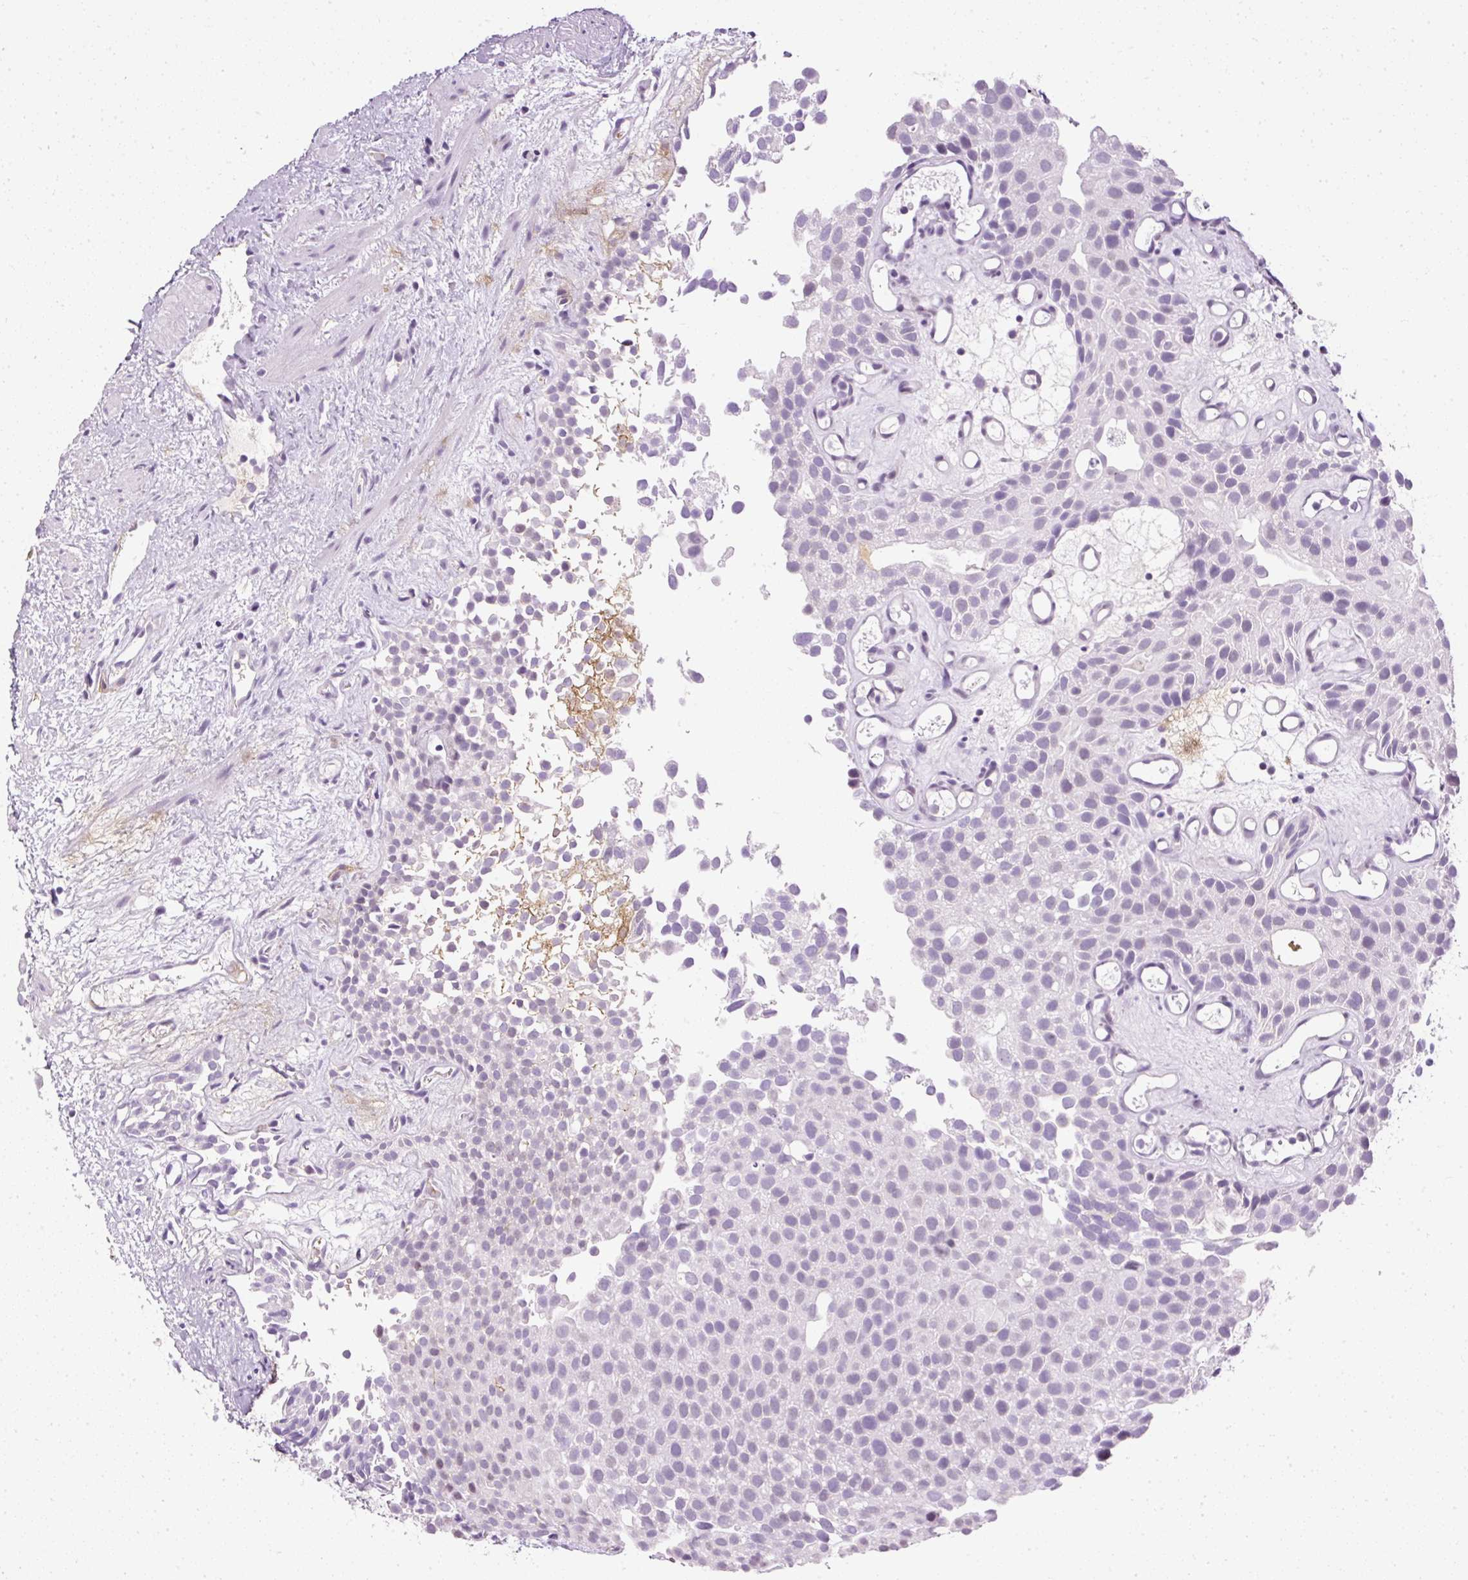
{"staining": {"intensity": "weak", "quantity": "25%-75%", "location": "nuclear"}, "tissue": "urothelial cancer", "cell_type": "Tumor cells", "image_type": "cancer", "snomed": [{"axis": "morphology", "description": "Urothelial carcinoma, Low grade"}, {"axis": "topography", "description": "Urinary bladder"}], "caption": "Urothelial carcinoma (low-grade) stained with a brown dye displays weak nuclear positive expression in about 25%-75% of tumor cells.", "gene": "PDE6B", "patient": {"sex": "male", "age": 88}}